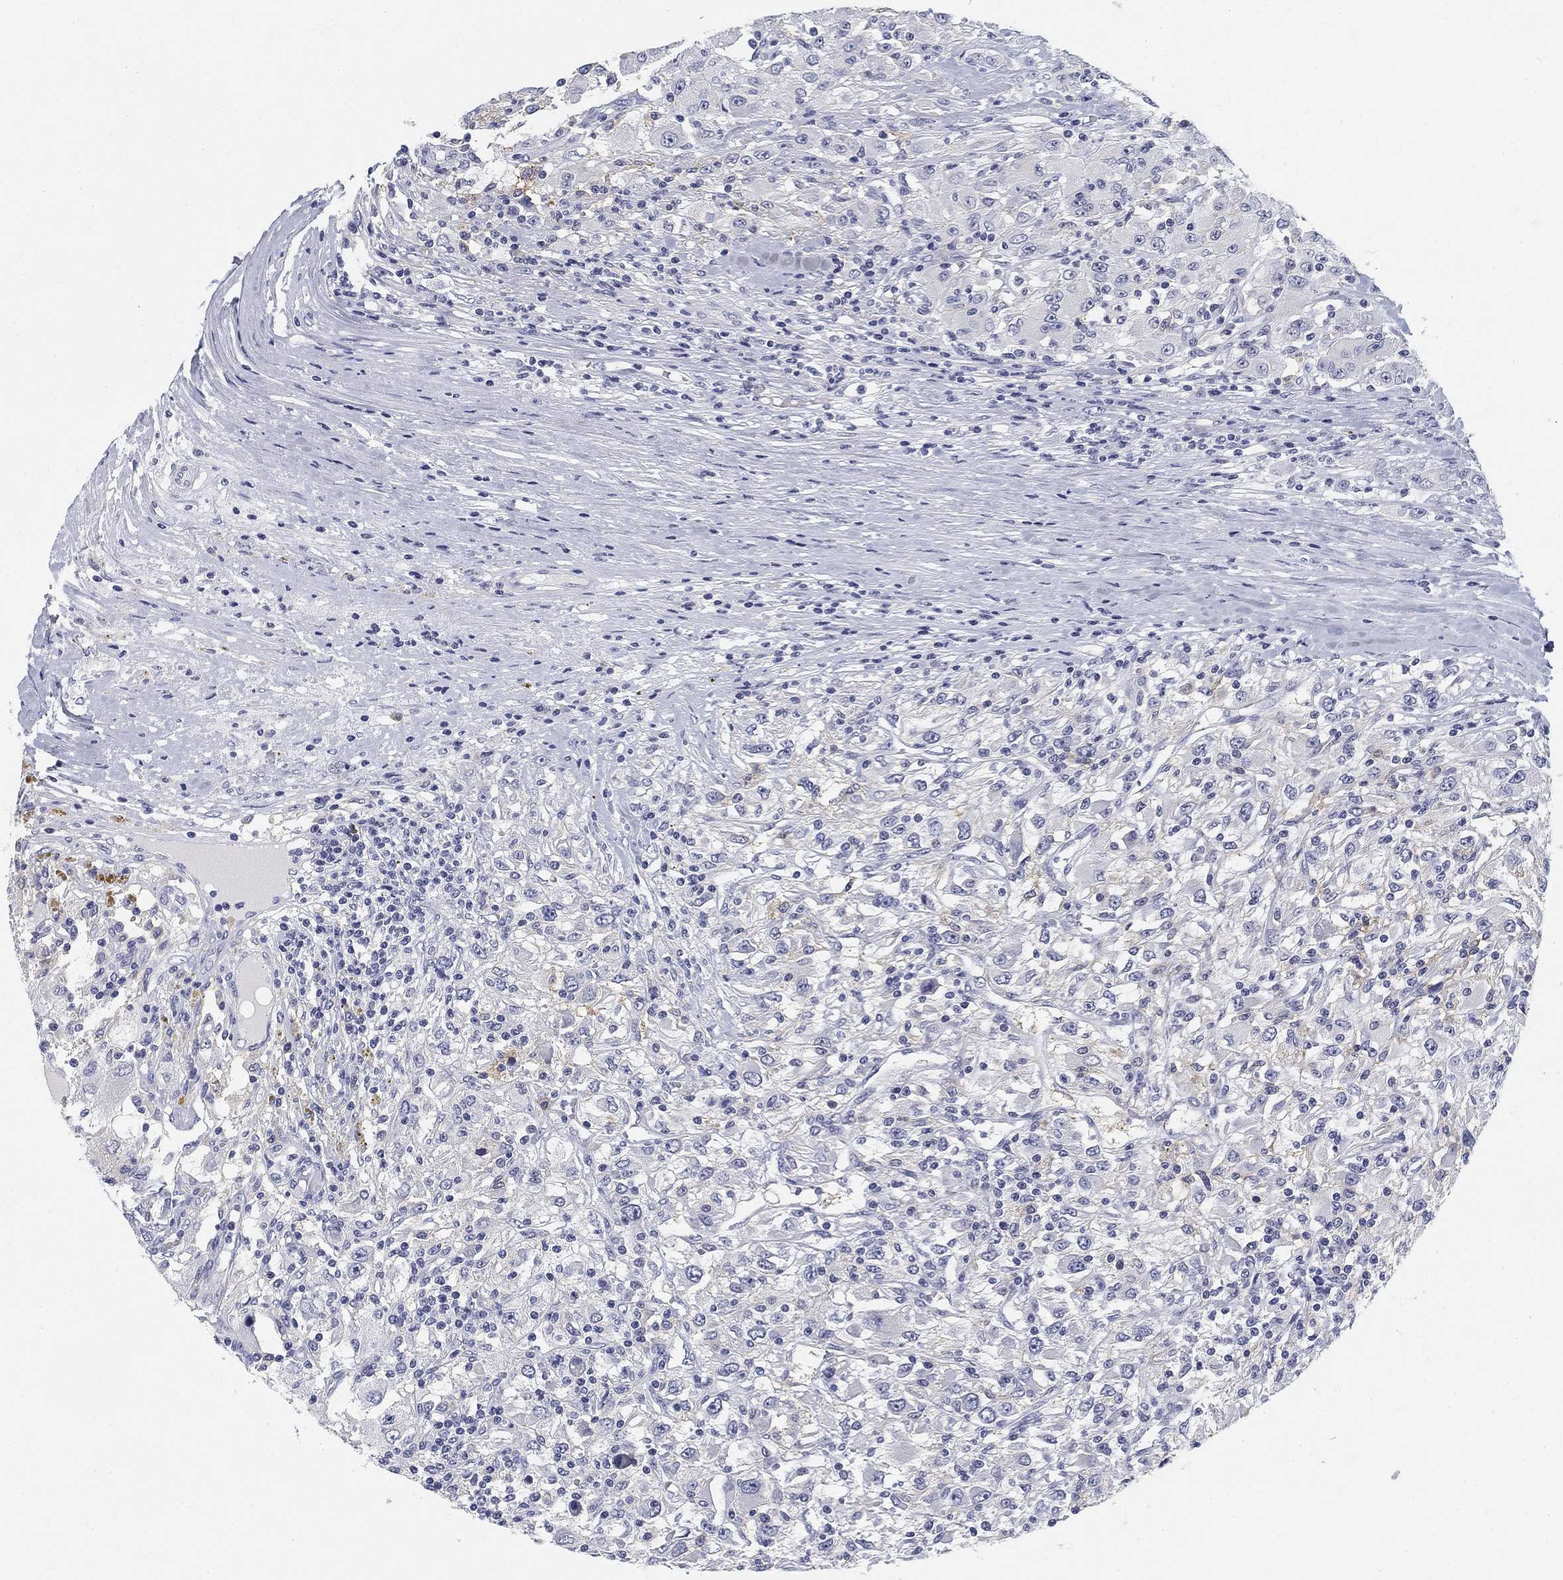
{"staining": {"intensity": "negative", "quantity": "none", "location": "none"}, "tissue": "renal cancer", "cell_type": "Tumor cells", "image_type": "cancer", "snomed": [{"axis": "morphology", "description": "Adenocarcinoma, NOS"}, {"axis": "topography", "description": "Kidney"}], "caption": "This is a image of immunohistochemistry (IHC) staining of renal cancer (adenocarcinoma), which shows no positivity in tumor cells.", "gene": "SLC2A5", "patient": {"sex": "female", "age": 67}}